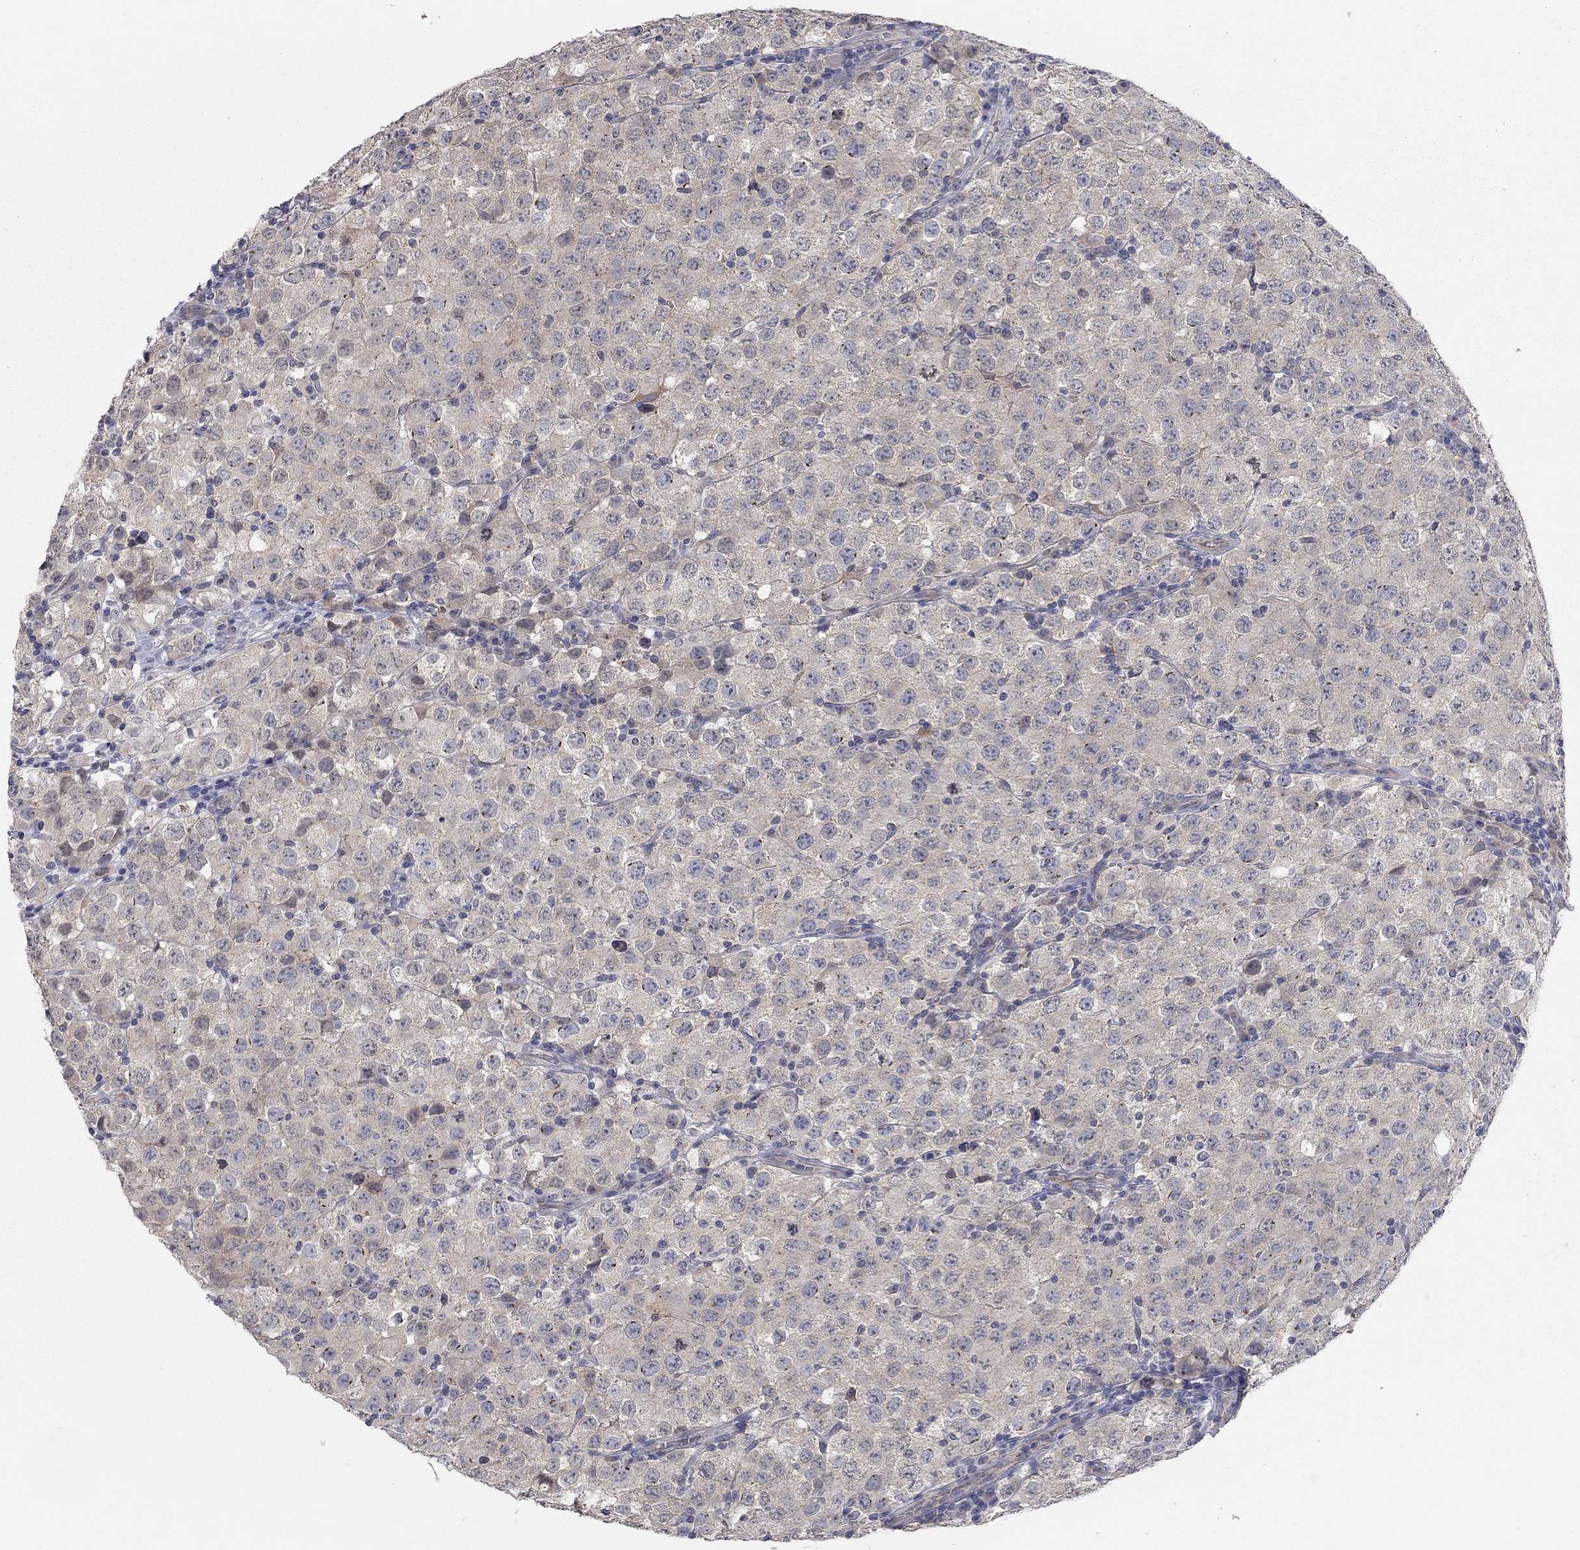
{"staining": {"intensity": "negative", "quantity": "none", "location": "none"}, "tissue": "testis cancer", "cell_type": "Tumor cells", "image_type": "cancer", "snomed": [{"axis": "morphology", "description": "Seminoma, NOS"}, {"axis": "topography", "description": "Testis"}], "caption": "Immunohistochemistry (IHC) micrograph of neoplastic tissue: testis cancer stained with DAB demonstrates no significant protein staining in tumor cells. The staining was performed using DAB (3,3'-diaminobenzidine) to visualize the protein expression in brown, while the nuclei were stained in blue with hematoxylin (Magnification: 20x).", "gene": "WASF3", "patient": {"sex": "male", "age": 34}}